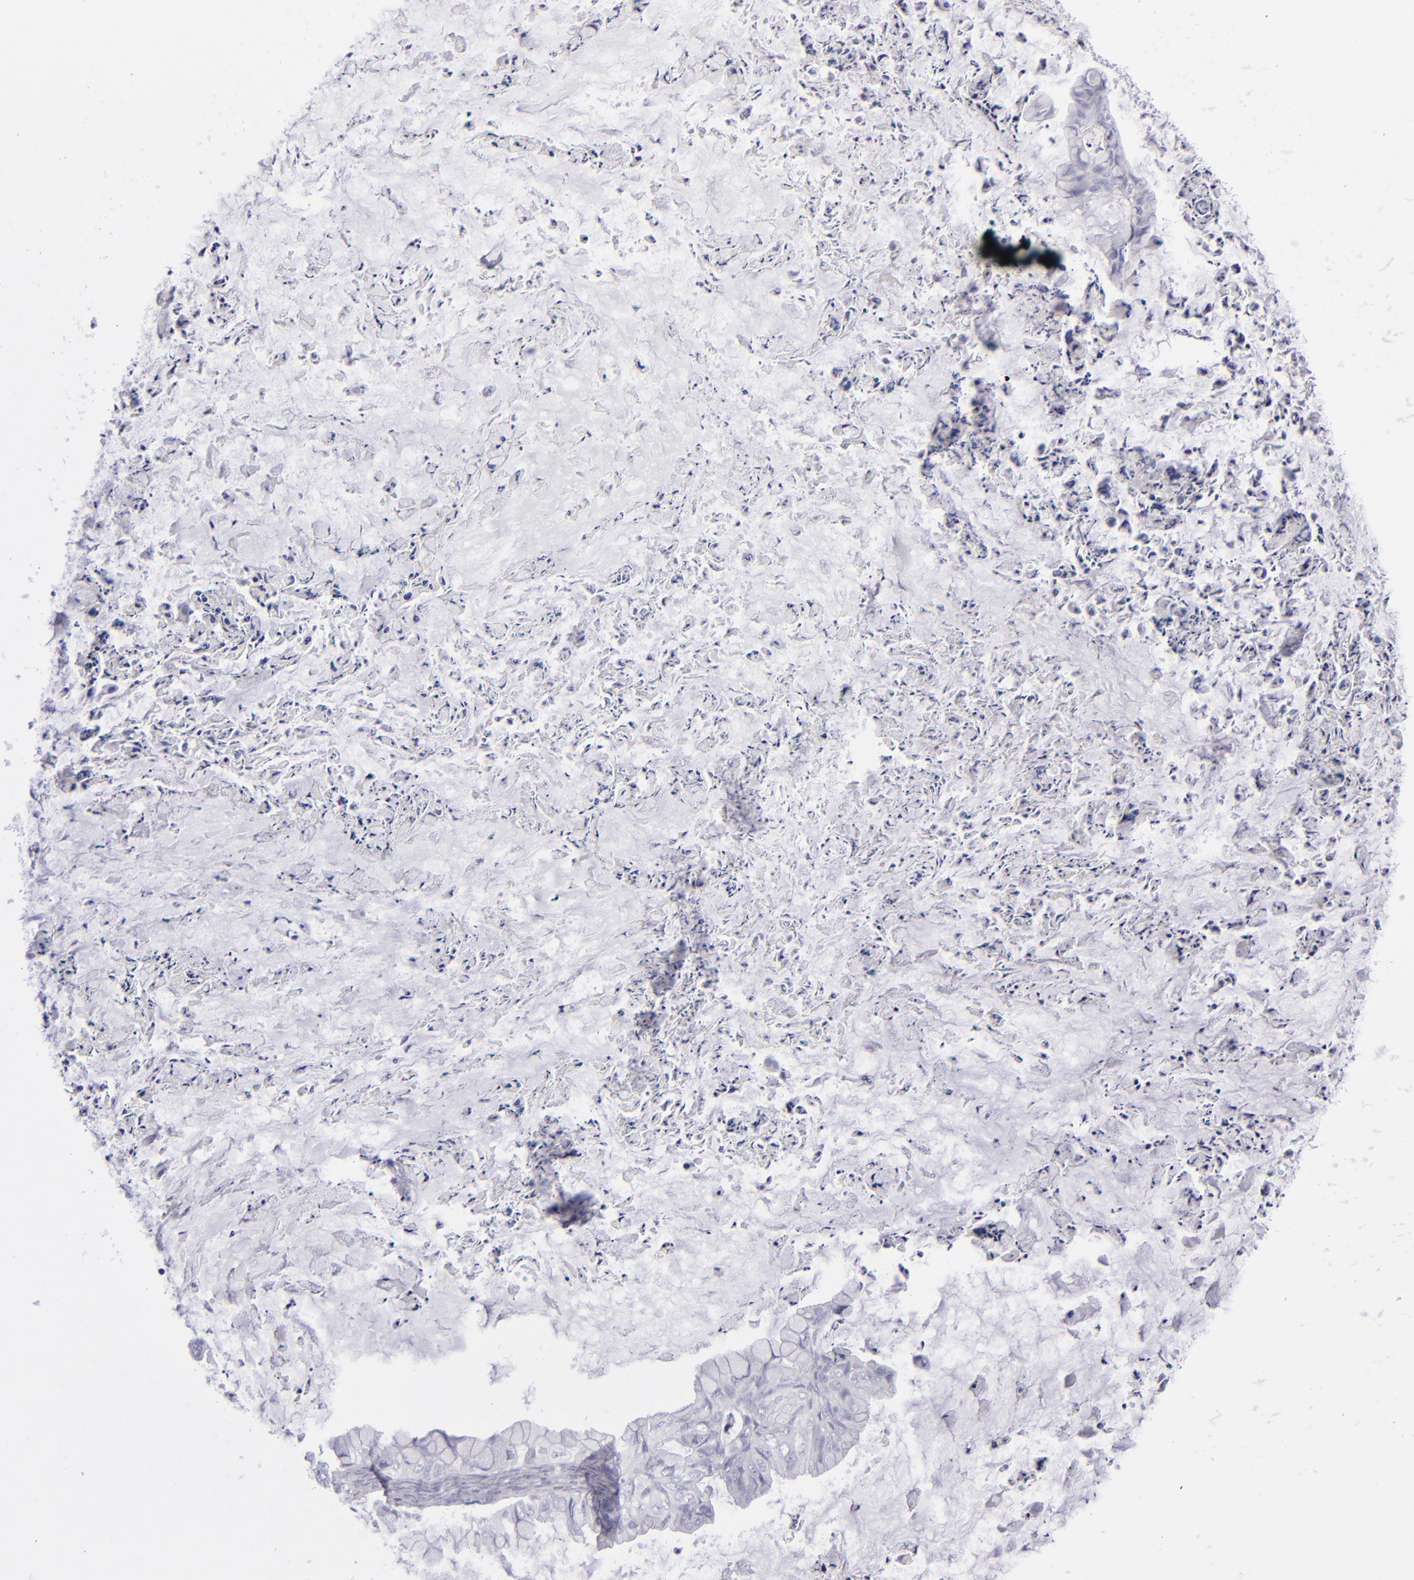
{"staining": {"intensity": "negative", "quantity": "none", "location": "none"}, "tissue": "ovarian cancer", "cell_type": "Tumor cells", "image_type": "cancer", "snomed": [{"axis": "morphology", "description": "Cystadenocarcinoma, mucinous, NOS"}, {"axis": "topography", "description": "Ovary"}], "caption": "This is an immunohistochemistry image of ovarian mucinous cystadenocarcinoma. There is no positivity in tumor cells.", "gene": "CD2", "patient": {"sex": "female", "age": 36}}